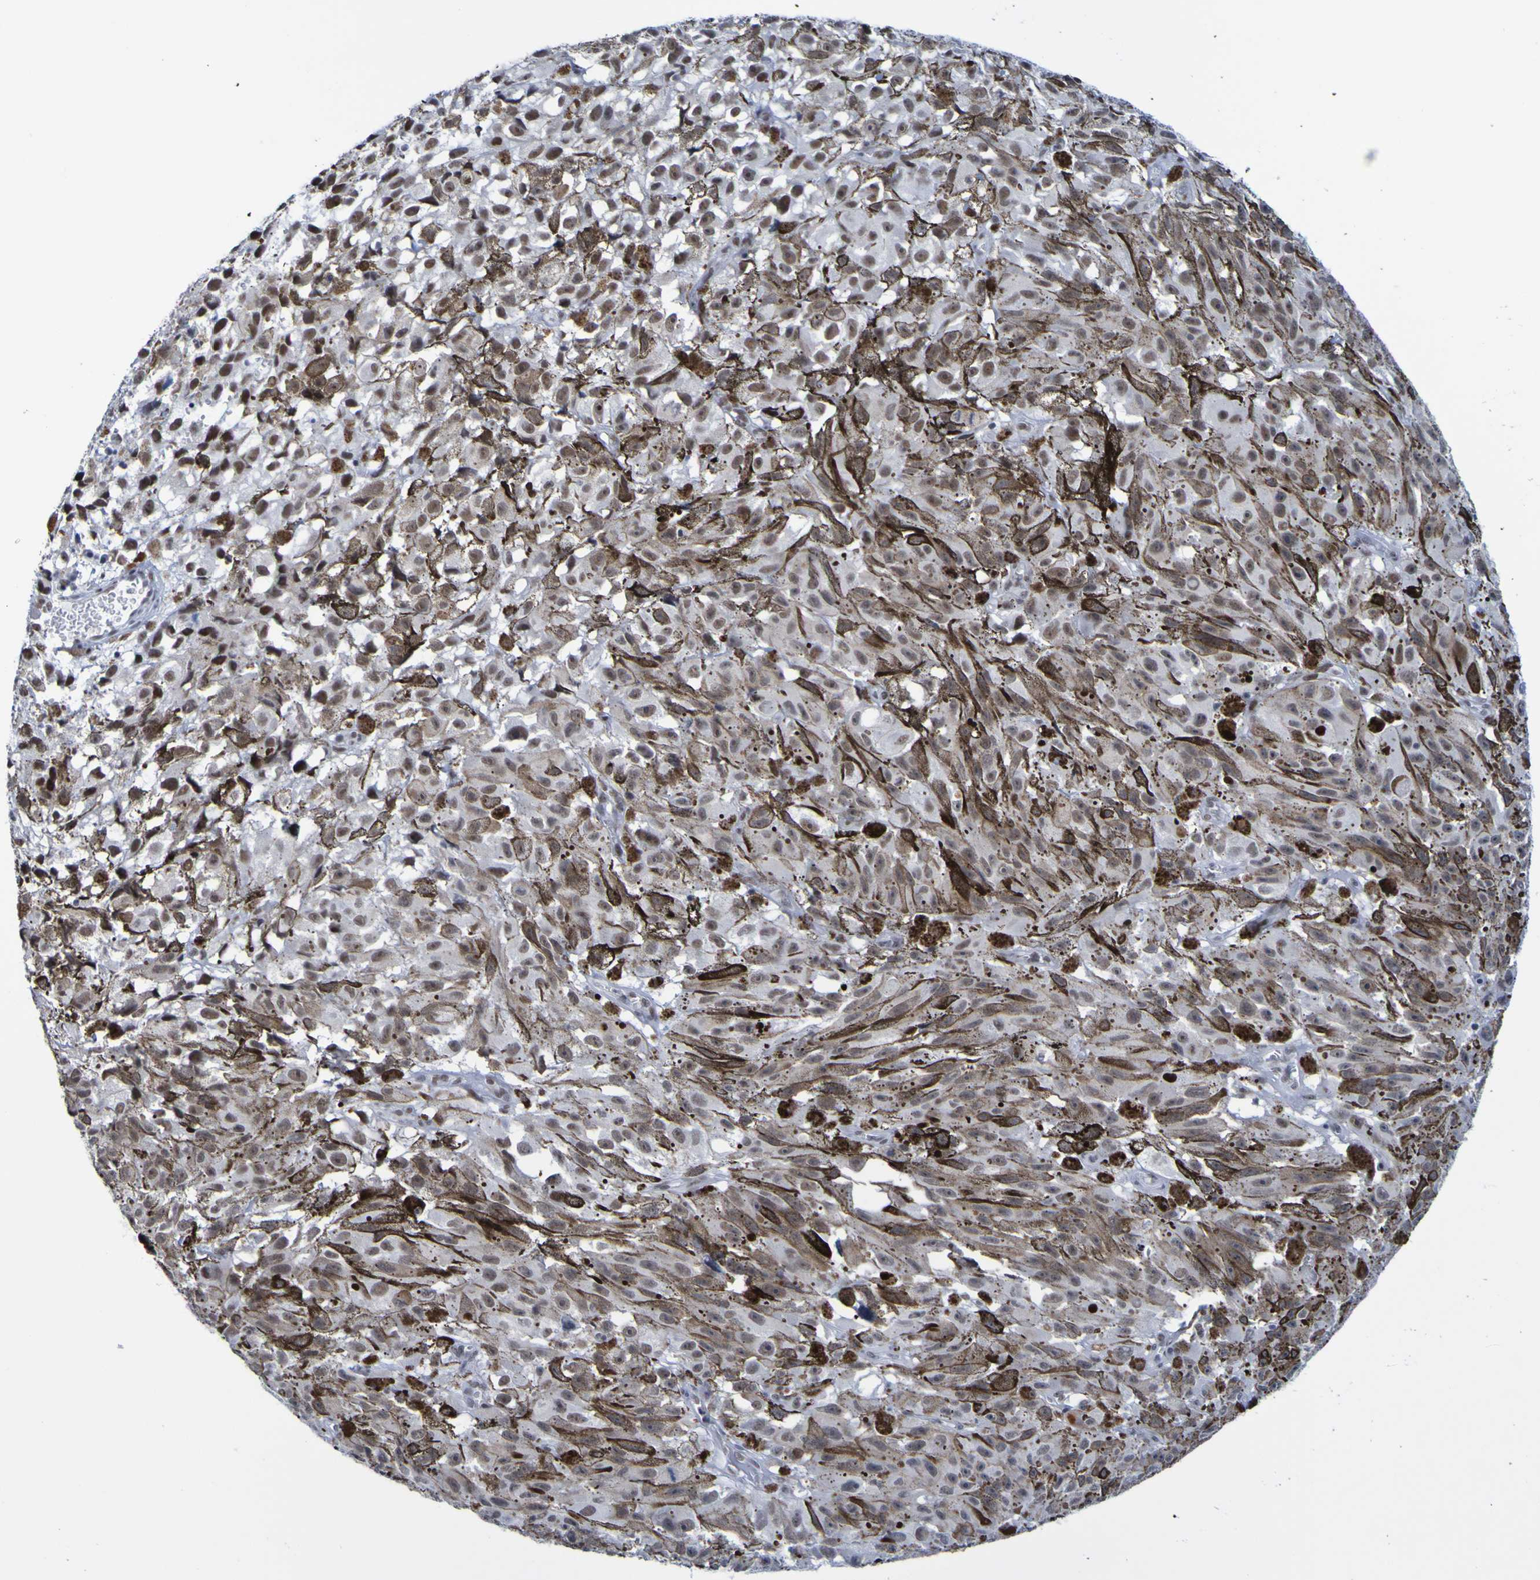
{"staining": {"intensity": "weak", "quantity": "25%-75%", "location": "nuclear"}, "tissue": "melanoma", "cell_type": "Tumor cells", "image_type": "cancer", "snomed": [{"axis": "morphology", "description": "Malignant melanoma, NOS"}, {"axis": "topography", "description": "Skin"}], "caption": "IHC of melanoma displays low levels of weak nuclear expression in about 25%-75% of tumor cells.", "gene": "CDC5L", "patient": {"sex": "female", "age": 104}}